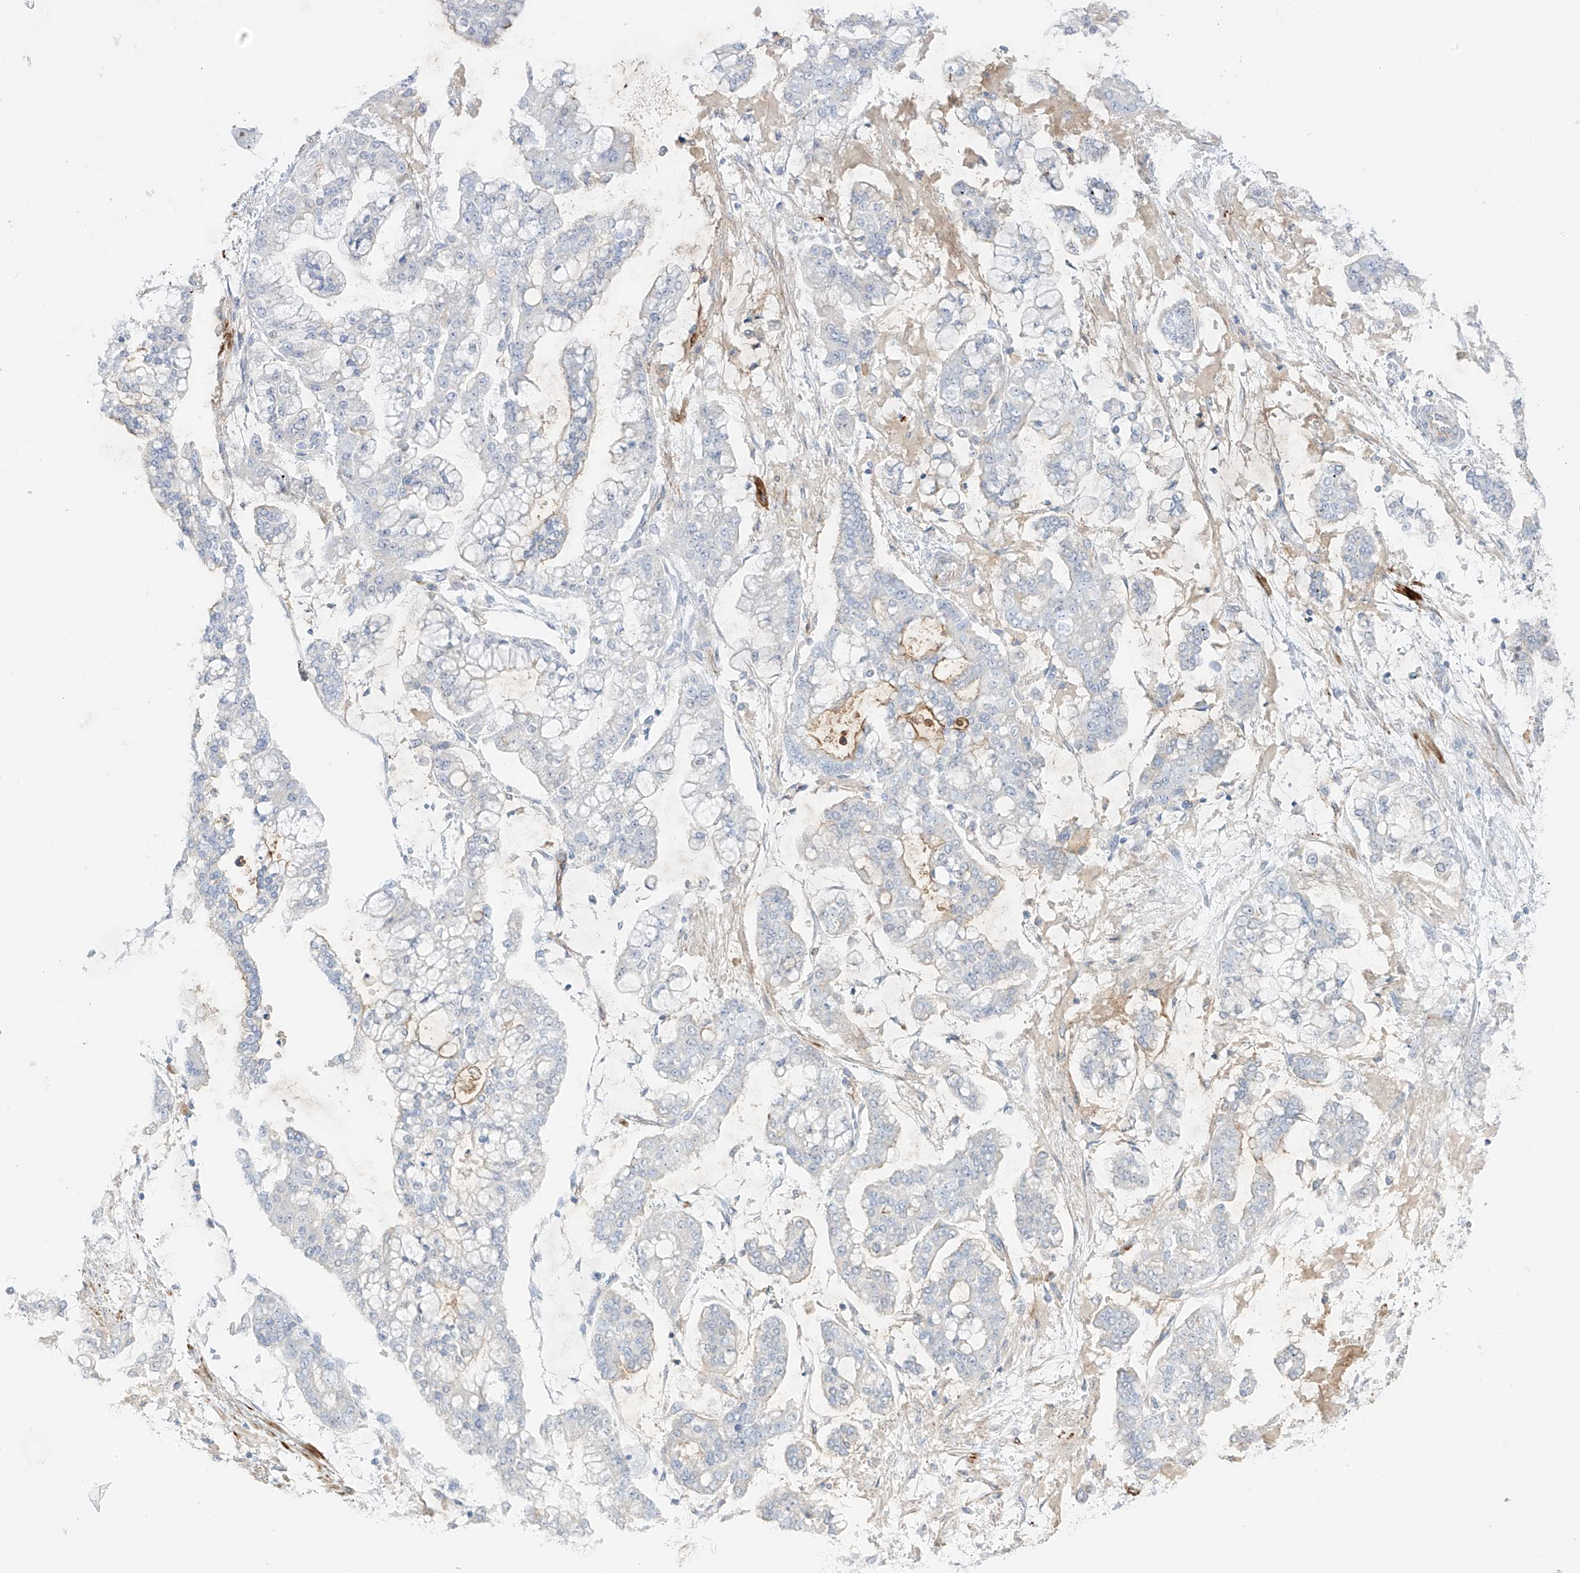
{"staining": {"intensity": "negative", "quantity": "none", "location": "none"}, "tissue": "stomach cancer", "cell_type": "Tumor cells", "image_type": "cancer", "snomed": [{"axis": "morphology", "description": "Normal tissue, NOS"}, {"axis": "morphology", "description": "Adenocarcinoma, NOS"}, {"axis": "topography", "description": "Stomach, upper"}, {"axis": "topography", "description": "Stomach"}], "caption": "Protein analysis of adenocarcinoma (stomach) demonstrates no significant positivity in tumor cells. (DAB (3,3'-diaminobenzidine) immunohistochemistry with hematoxylin counter stain).", "gene": "C11orf87", "patient": {"sex": "male", "age": 76}}